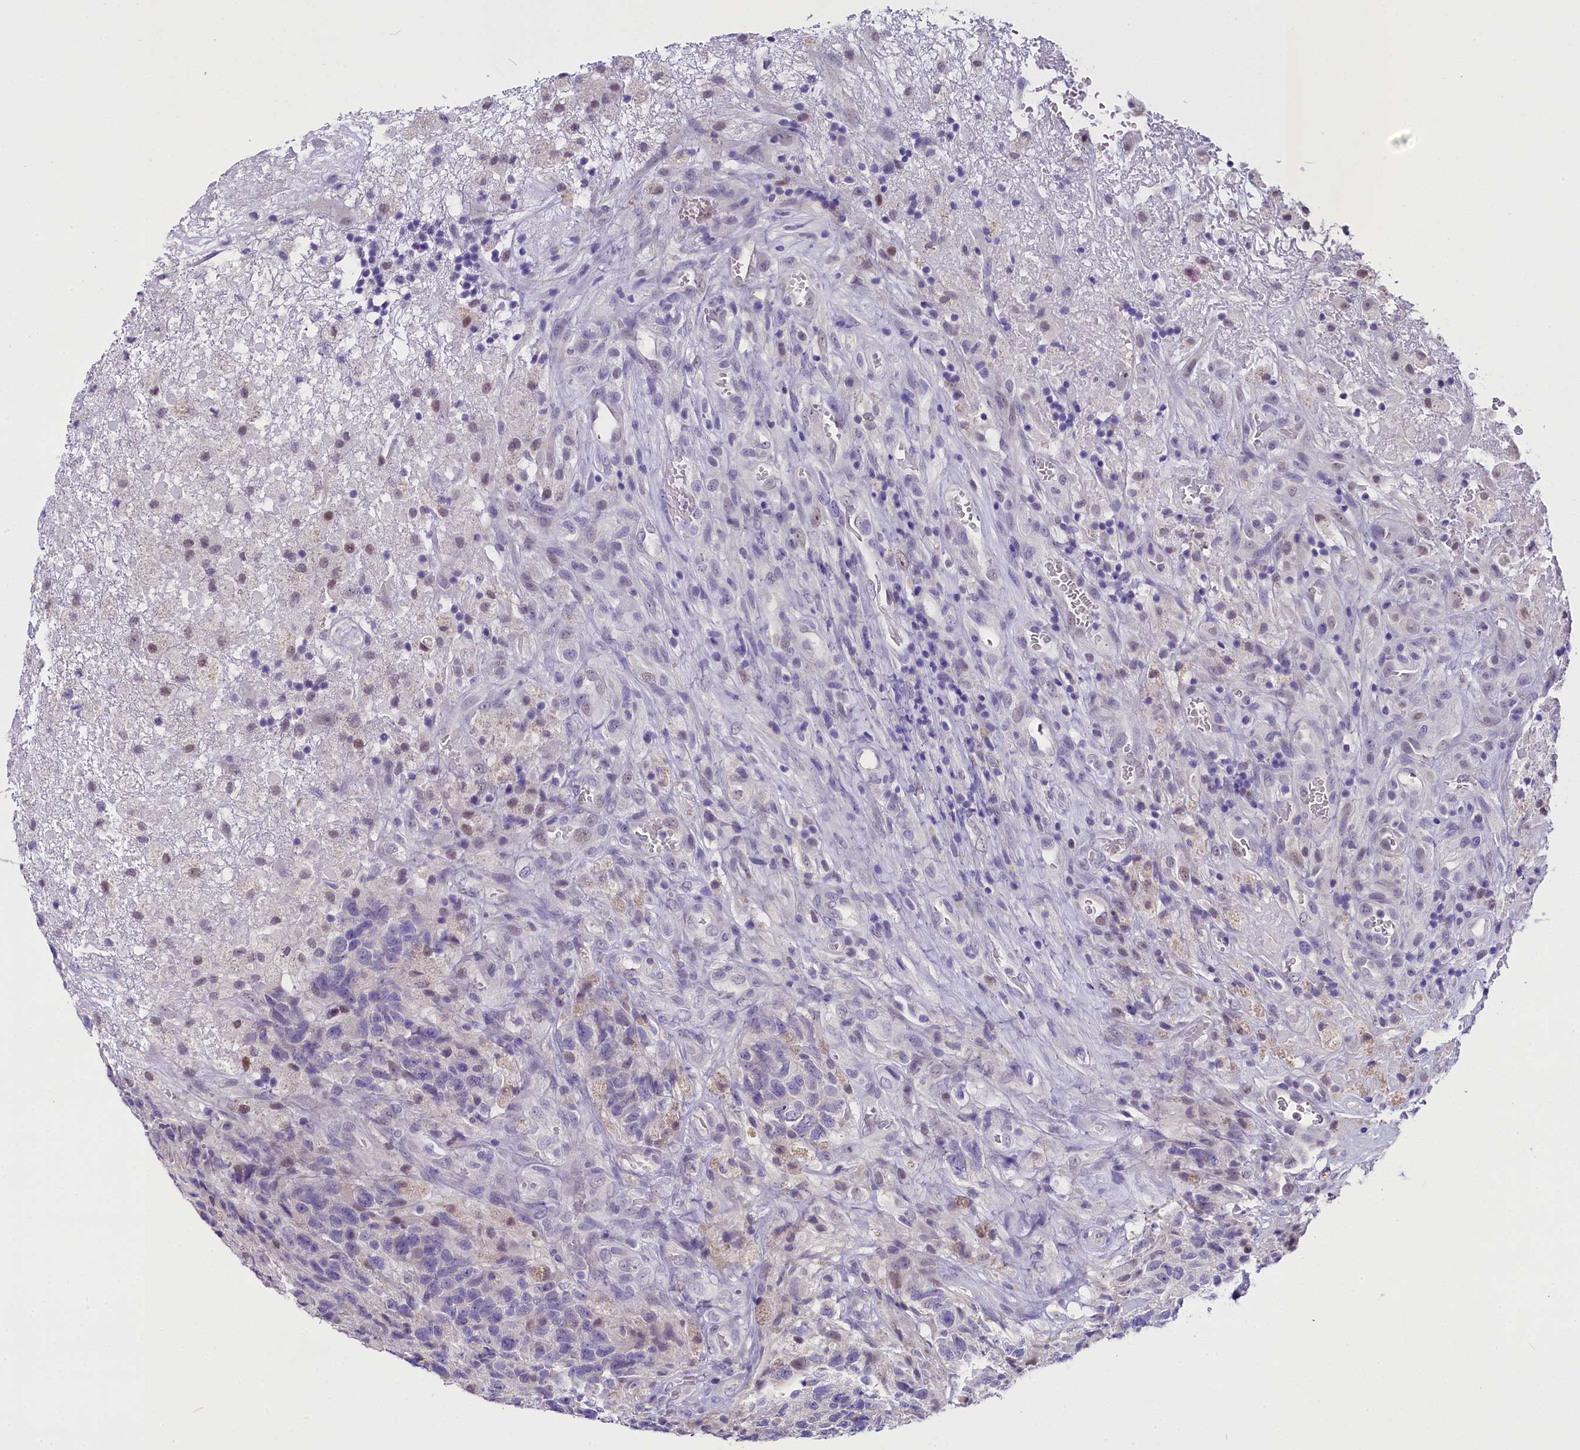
{"staining": {"intensity": "negative", "quantity": "none", "location": "none"}, "tissue": "glioma", "cell_type": "Tumor cells", "image_type": "cancer", "snomed": [{"axis": "morphology", "description": "Glioma, malignant, High grade"}, {"axis": "topography", "description": "Brain"}], "caption": "This is a histopathology image of immunohistochemistry (IHC) staining of malignant high-grade glioma, which shows no staining in tumor cells.", "gene": "OSGEP", "patient": {"sex": "male", "age": 69}}